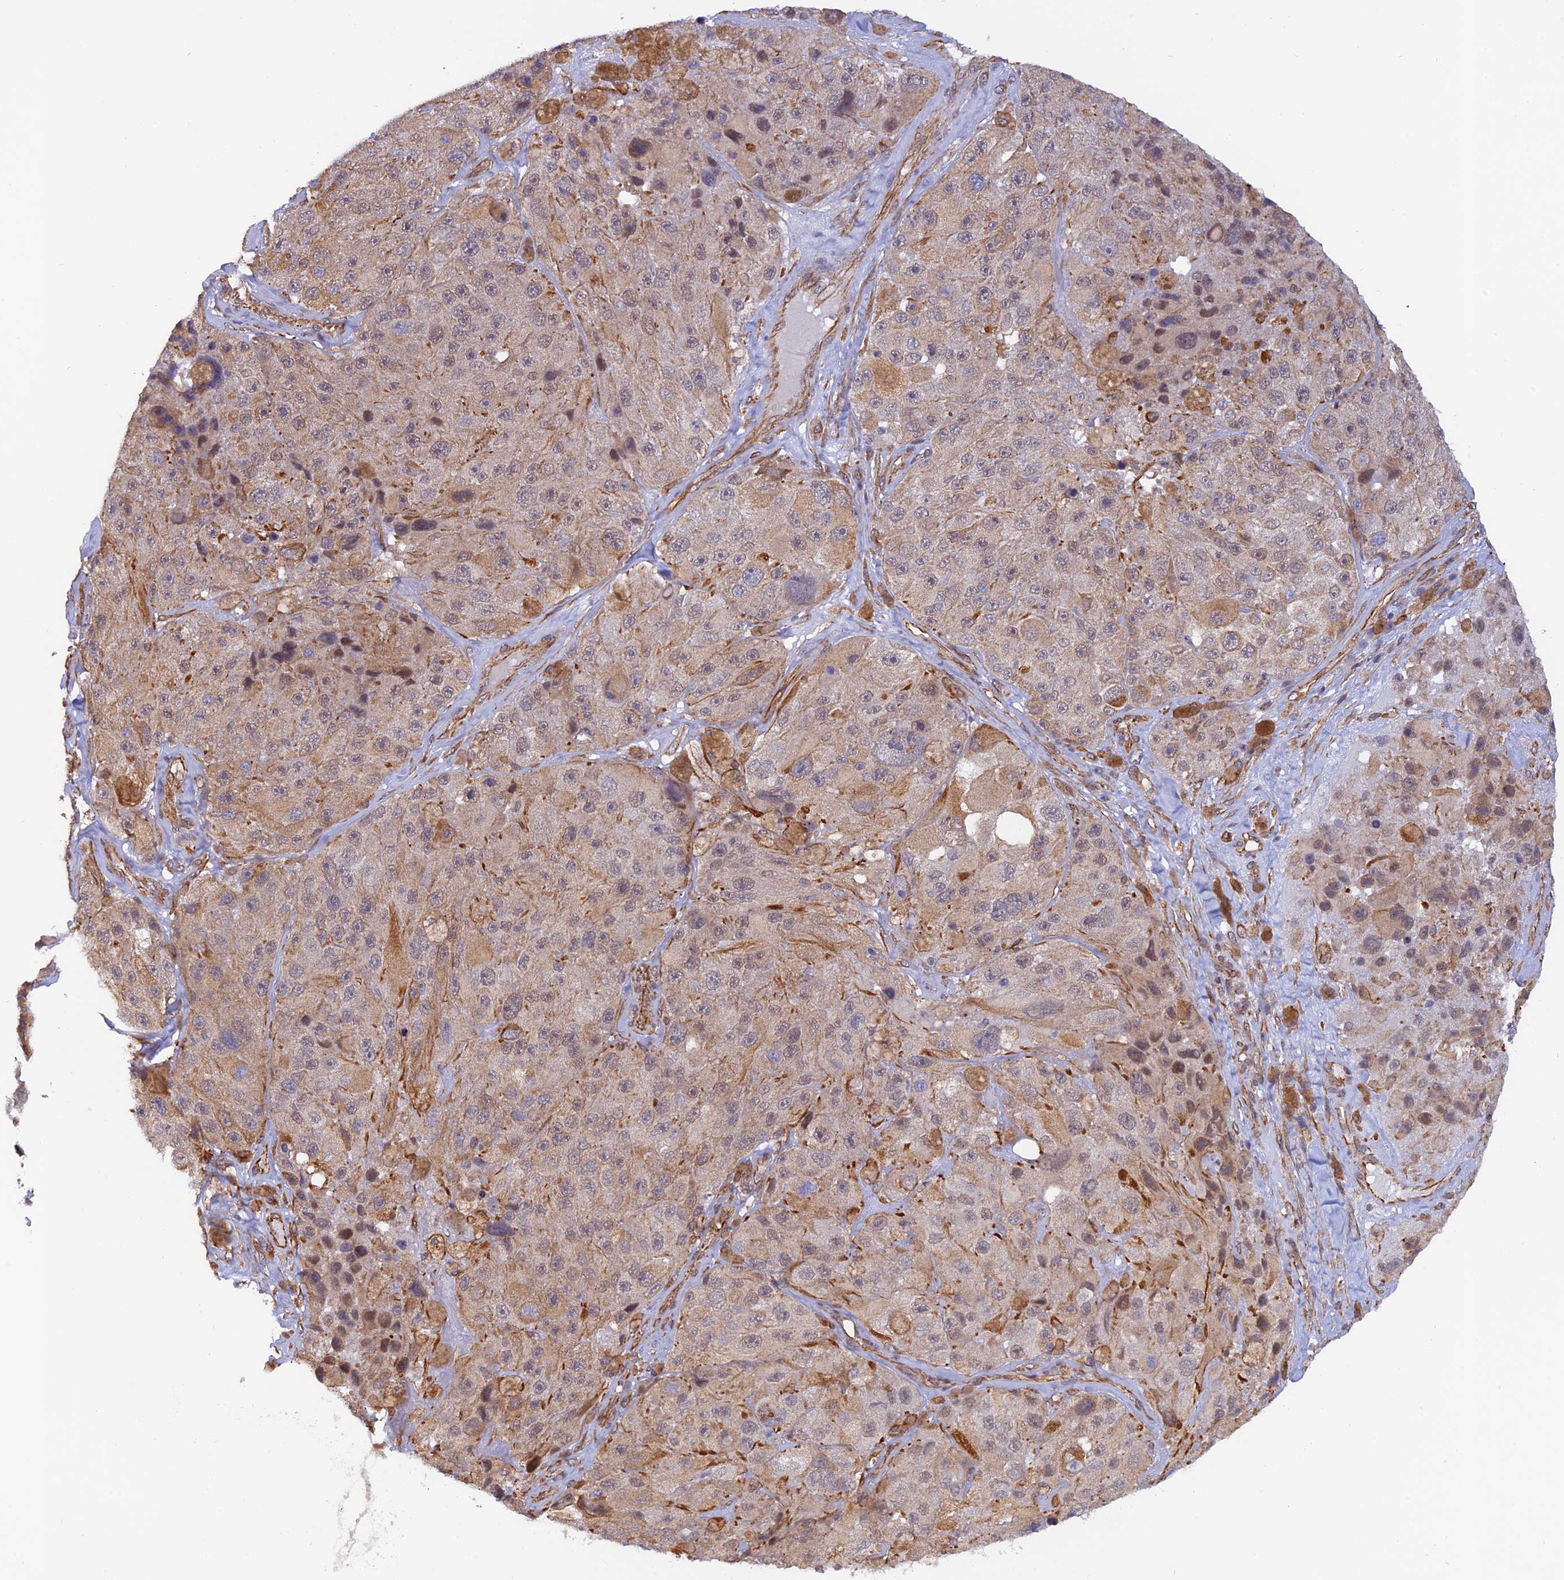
{"staining": {"intensity": "weak", "quantity": ">75%", "location": "cytoplasmic/membranous,nuclear"}, "tissue": "melanoma", "cell_type": "Tumor cells", "image_type": "cancer", "snomed": [{"axis": "morphology", "description": "Malignant melanoma, Metastatic site"}, {"axis": "topography", "description": "Lymph node"}], "caption": "Immunohistochemical staining of melanoma exhibits weak cytoplasmic/membranous and nuclear protein expression in approximately >75% of tumor cells.", "gene": "PAGR1", "patient": {"sex": "male", "age": 62}}